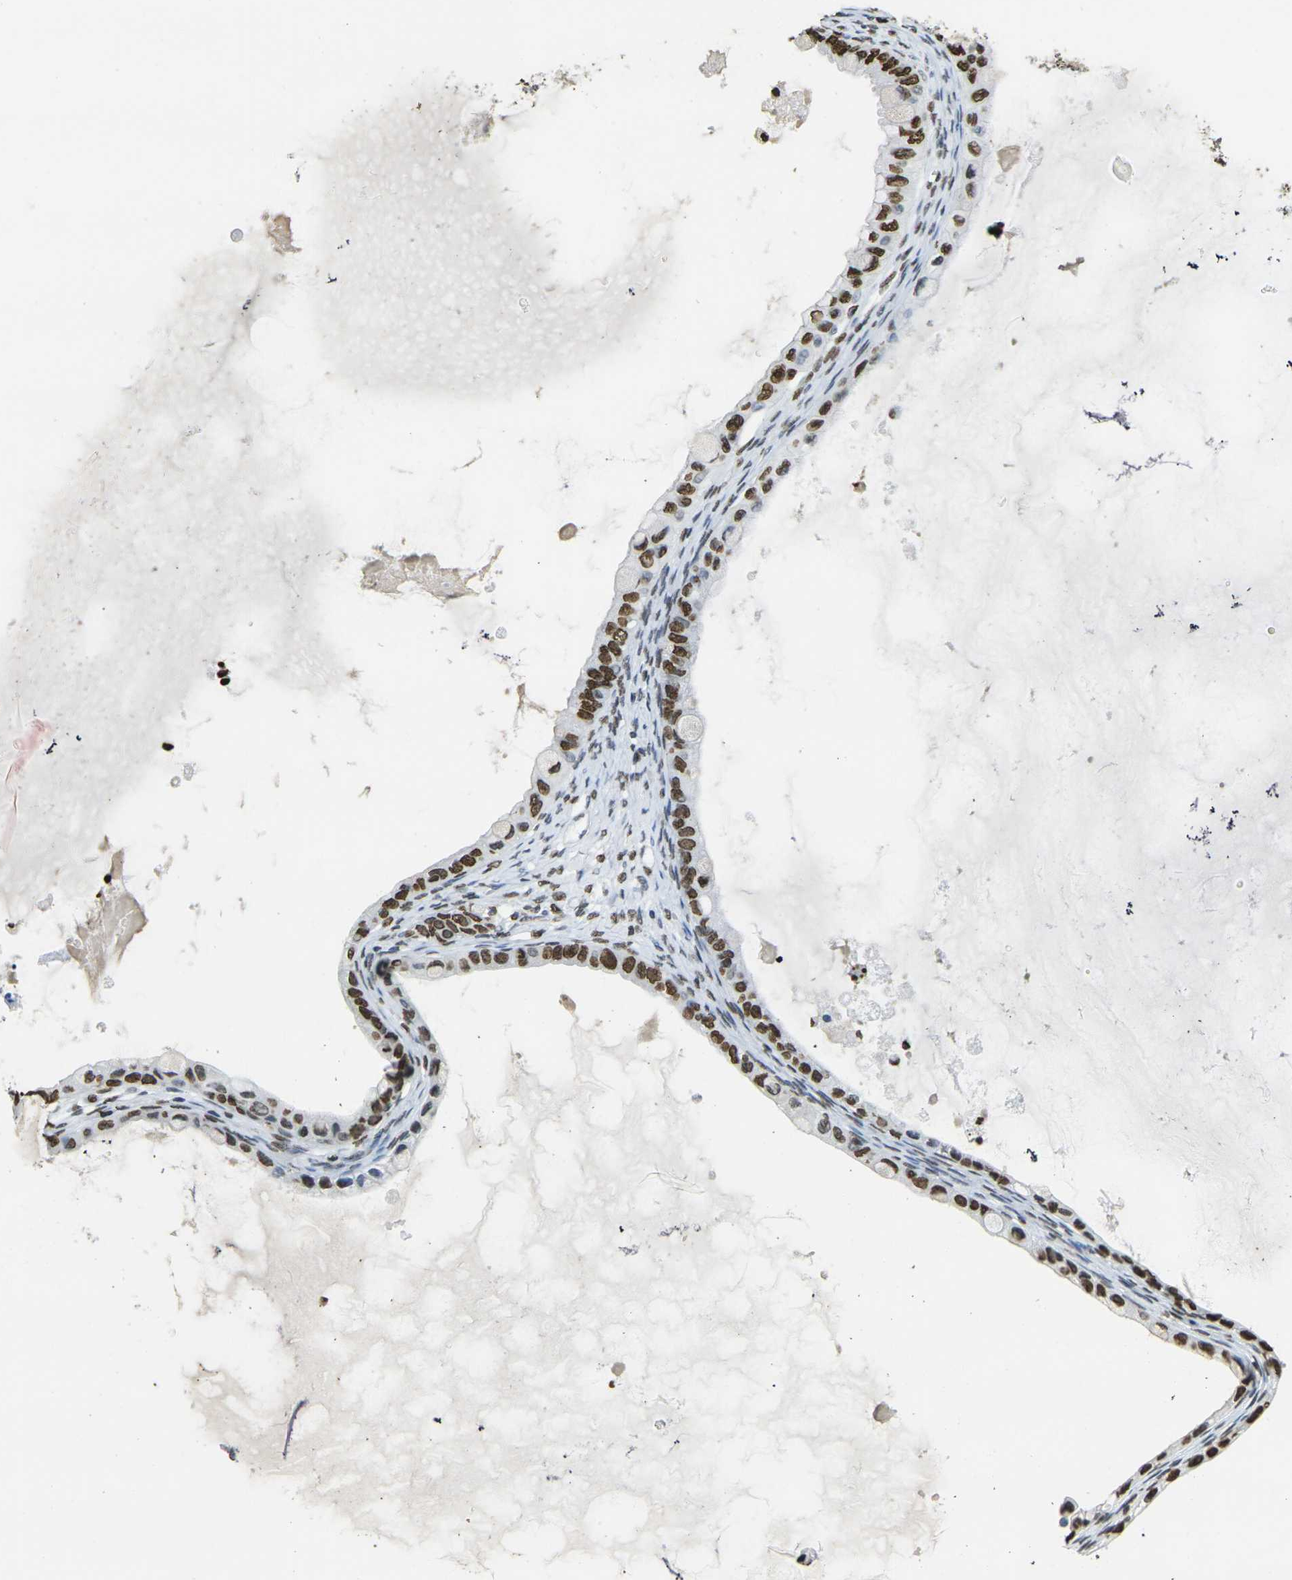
{"staining": {"intensity": "strong", "quantity": ">75%", "location": "nuclear"}, "tissue": "ovarian cancer", "cell_type": "Tumor cells", "image_type": "cancer", "snomed": [{"axis": "morphology", "description": "Cystadenocarcinoma, mucinous, NOS"}, {"axis": "topography", "description": "Ovary"}], "caption": "DAB immunohistochemical staining of human ovarian cancer (mucinous cystadenocarcinoma) demonstrates strong nuclear protein staining in about >75% of tumor cells.", "gene": "DRAXIN", "patient": {"sex": "female", "age": 80}}